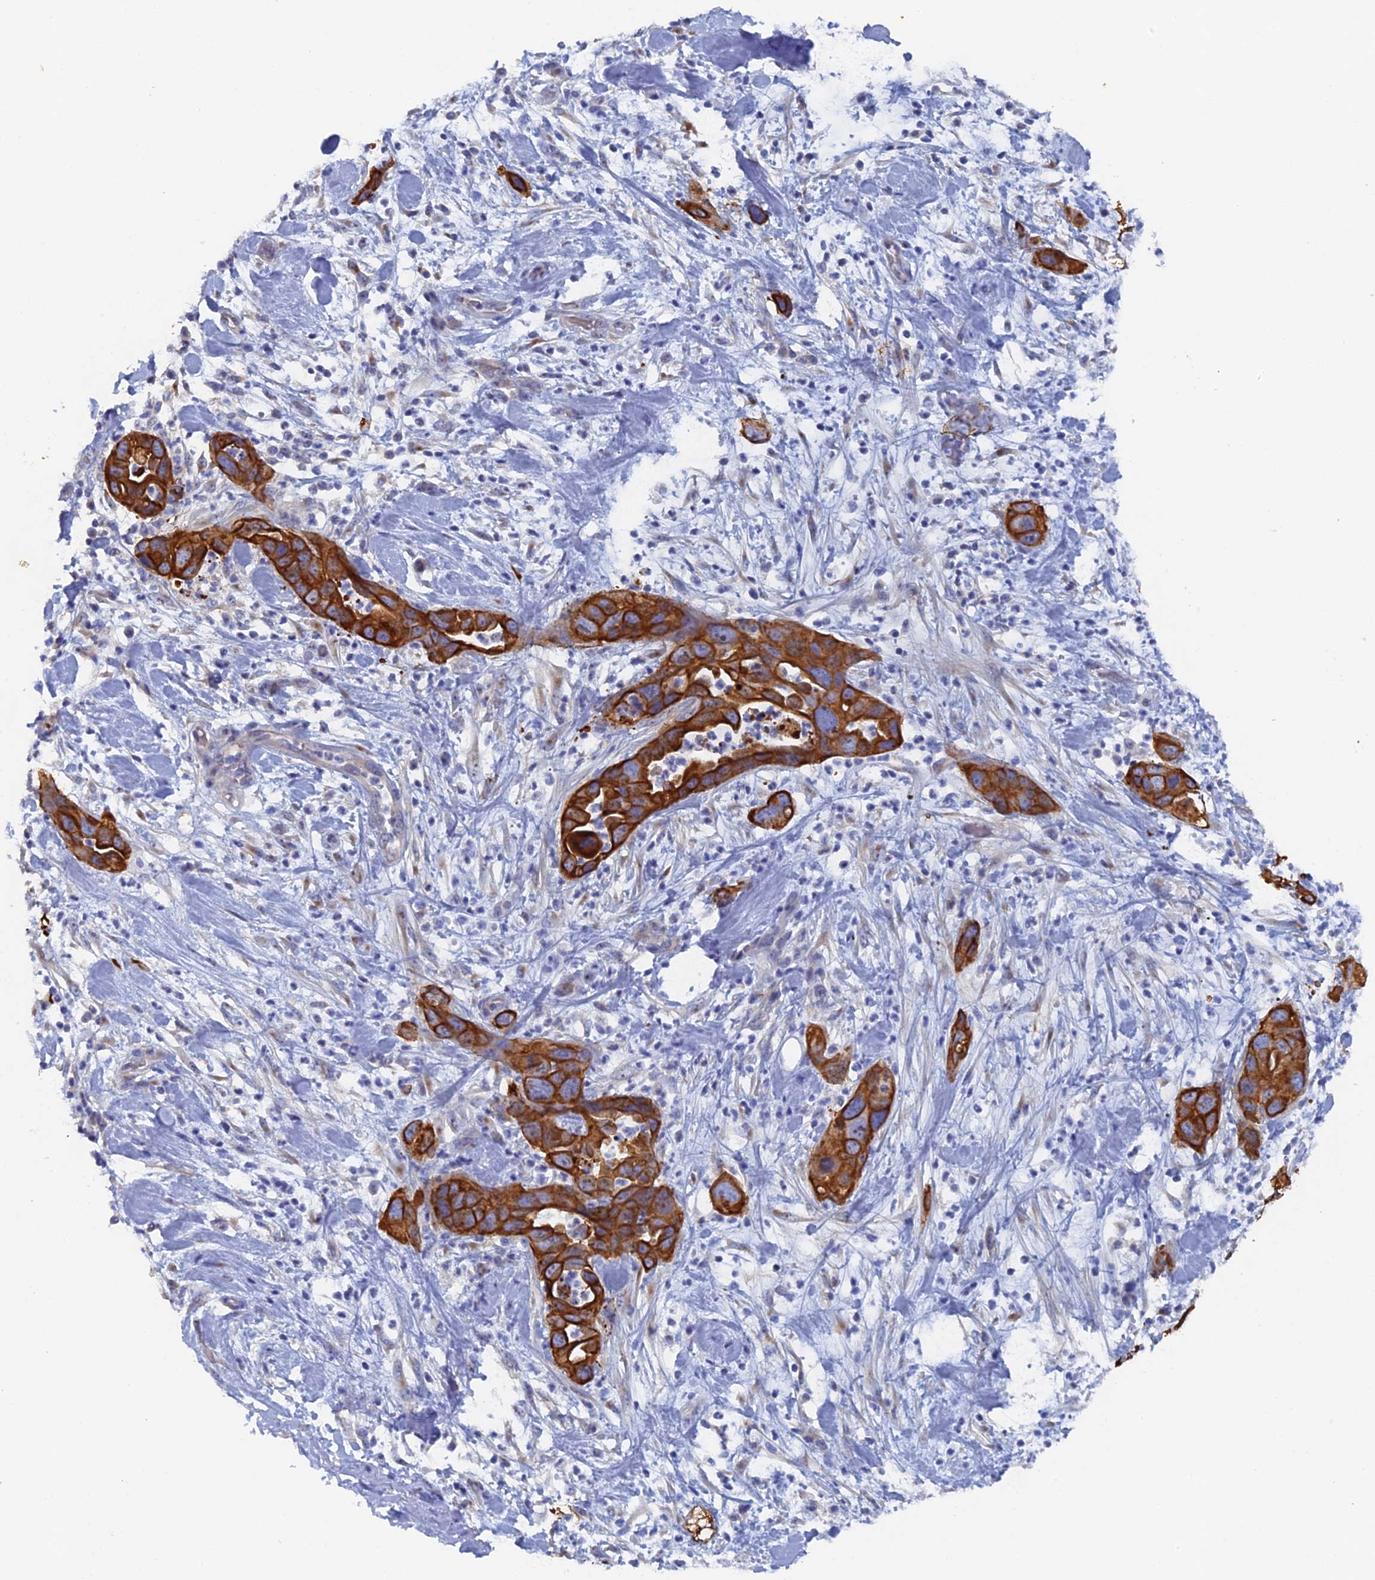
{"staining": {"intensity": "strong", "quantity": ">75%", "location": "cytoplasmic/membranous"}, "tissue": "pancreatic cancer", "cell_type": "Tumor cells", "image_type": "cancer", "snomed": [{"axis": "morphology", "description": "Adenocarcinoma, NOS"}, {"axis": "topography", "description": "Pancreas"}], "caption": "The image demonstrates a brown stain indicating the presence of a protein in the cytoplasmic/membranous of tumor cells in pancreatic adenocarcinoma.", "gene": "SRFBP1", "patient": {"sex": "female", "age": 71}}